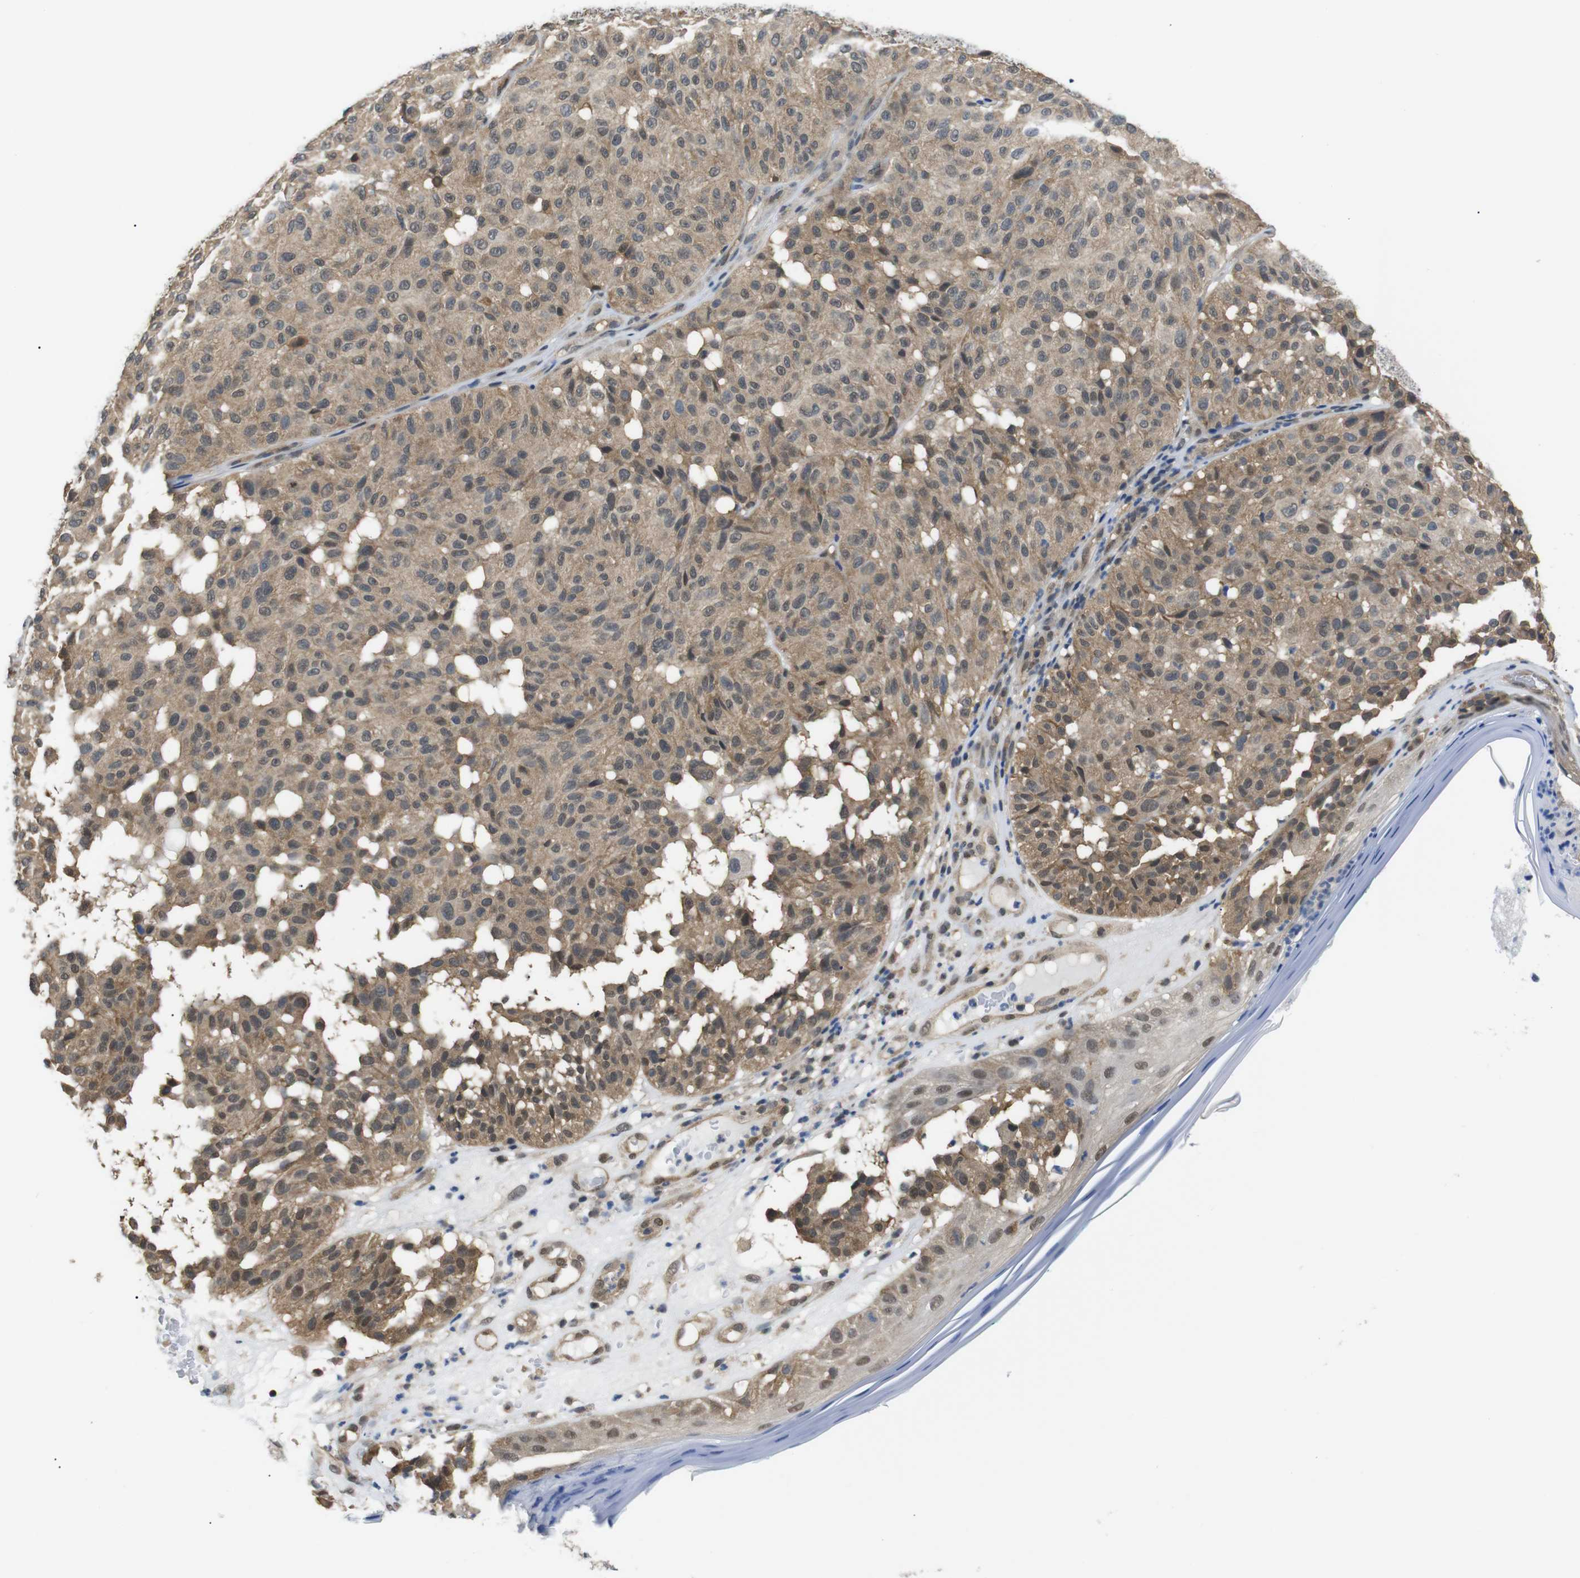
{"staining": {"intensity": "moderate", "quantity": ">75%", "location": "cytoplasmic/membranous"}, "tissue": "melanoma", "cell_type": "Tumor cells", "image_type": "cancer", "snomed": [{"axis": "morphology", "description": "Malignant melanoma, NOS"}, {"axis": "topography", "description": "Skin"}], "caption": "High-power microscopy captured an immunohistochemistry histopathology image of malignant melanoma, revealing moderate cytoplasmic/membranous expression in approximately >75% of tumor cells.", "gene": "UBXN1", "patient": {"sex": "female", "age": 46}}